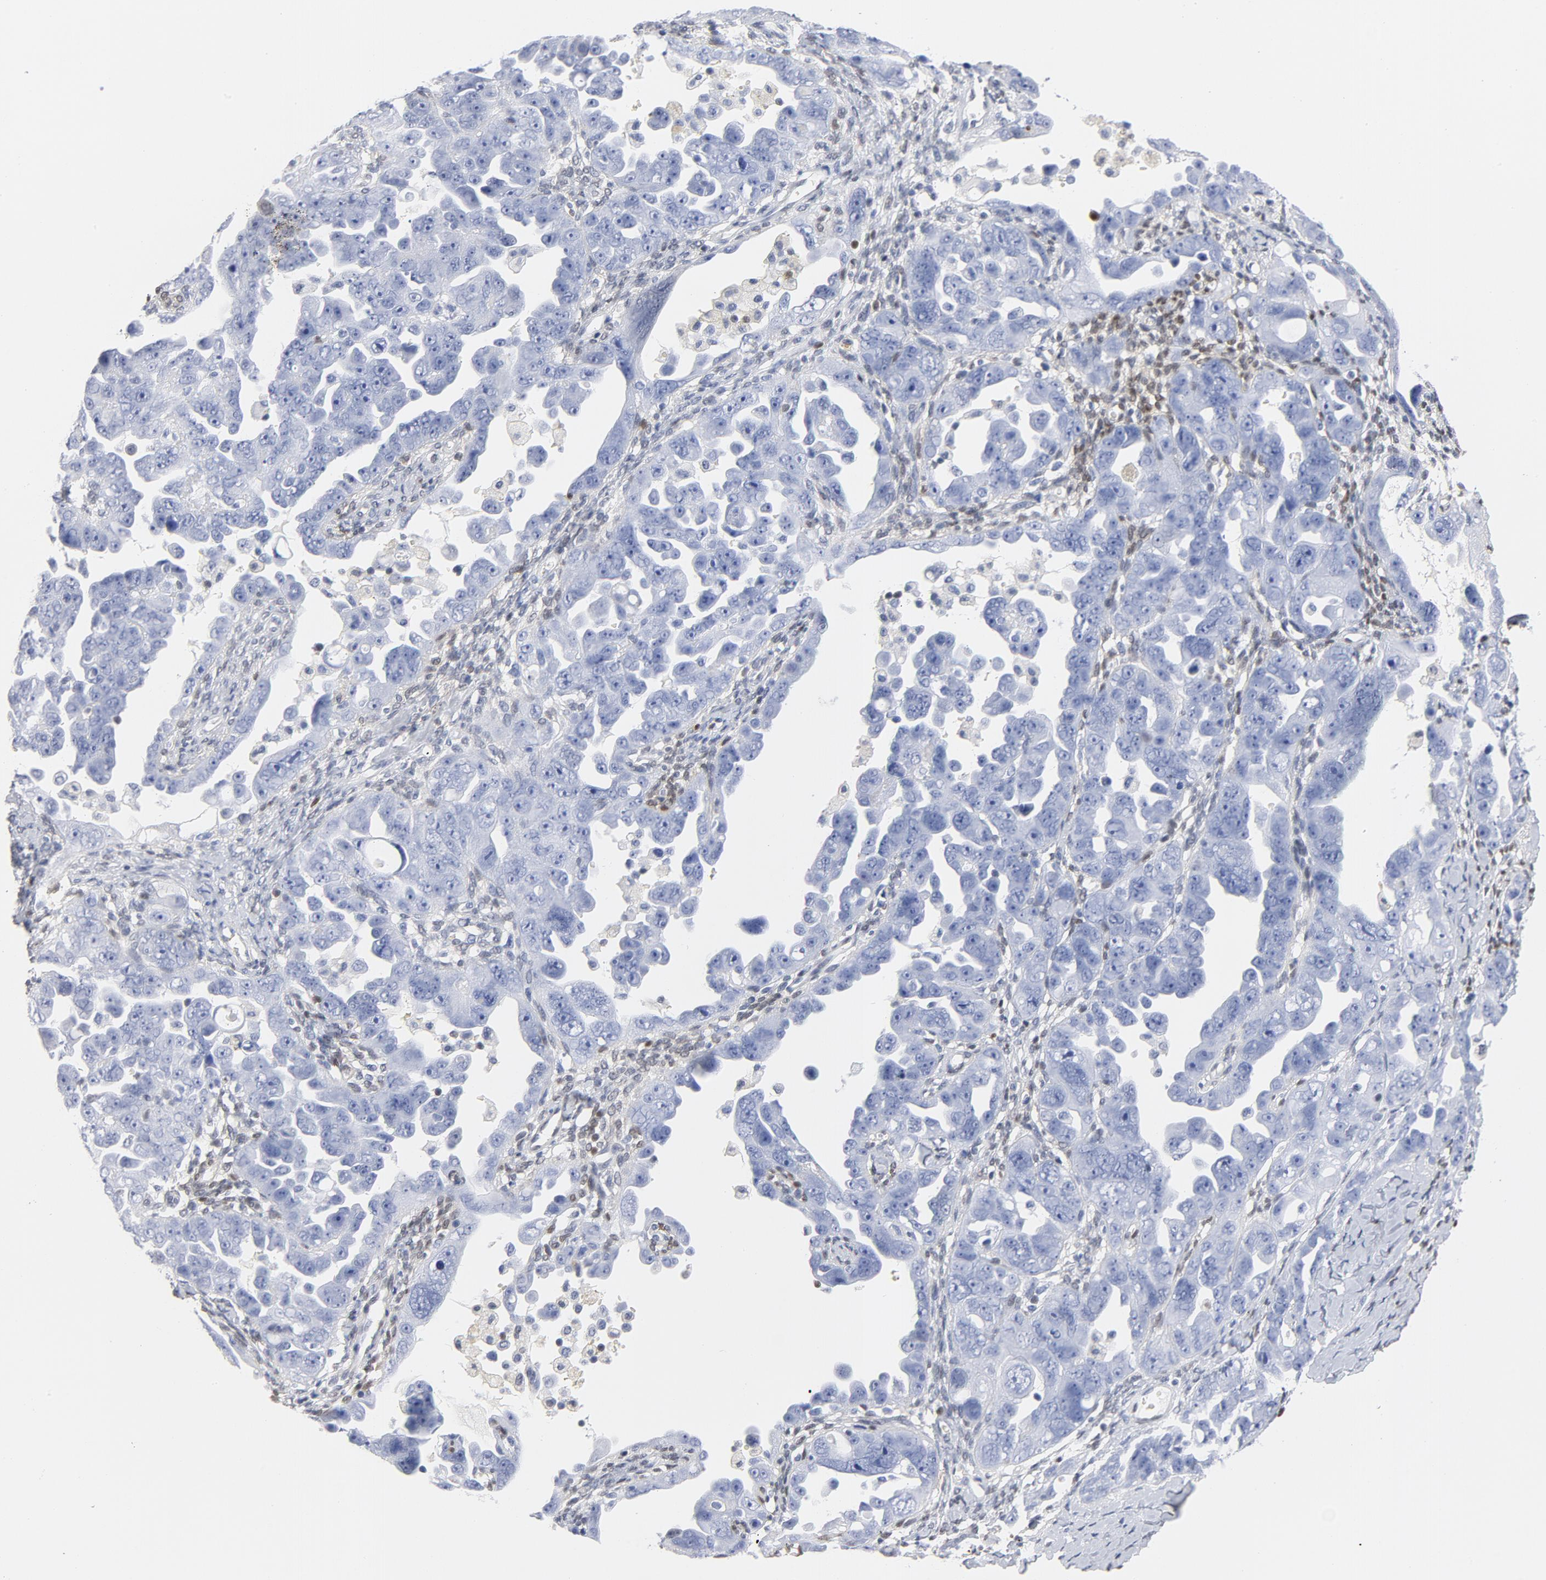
{"staining": {"intensity": "negative", "quantity": "none", "location": "none"}, "tissue": "ovarian cancer", "cell_type": "Tumor cells", "image_type": "cancer", "snomed": [{"axis": "morphology", "description": "Cystadenocarcinoma, serous, NOS"}, {"axis": "topography", "description": "Ovary"}], "caption": "High power microscopy image of an immunohistochemistry (IHC) micrograph of ovarian cancer (serous cystadenocarcinoma), revealing no significant expression in tumor cells.", "gene": "CDKN1B", "patient": {"sex": "female", "age": 66}}